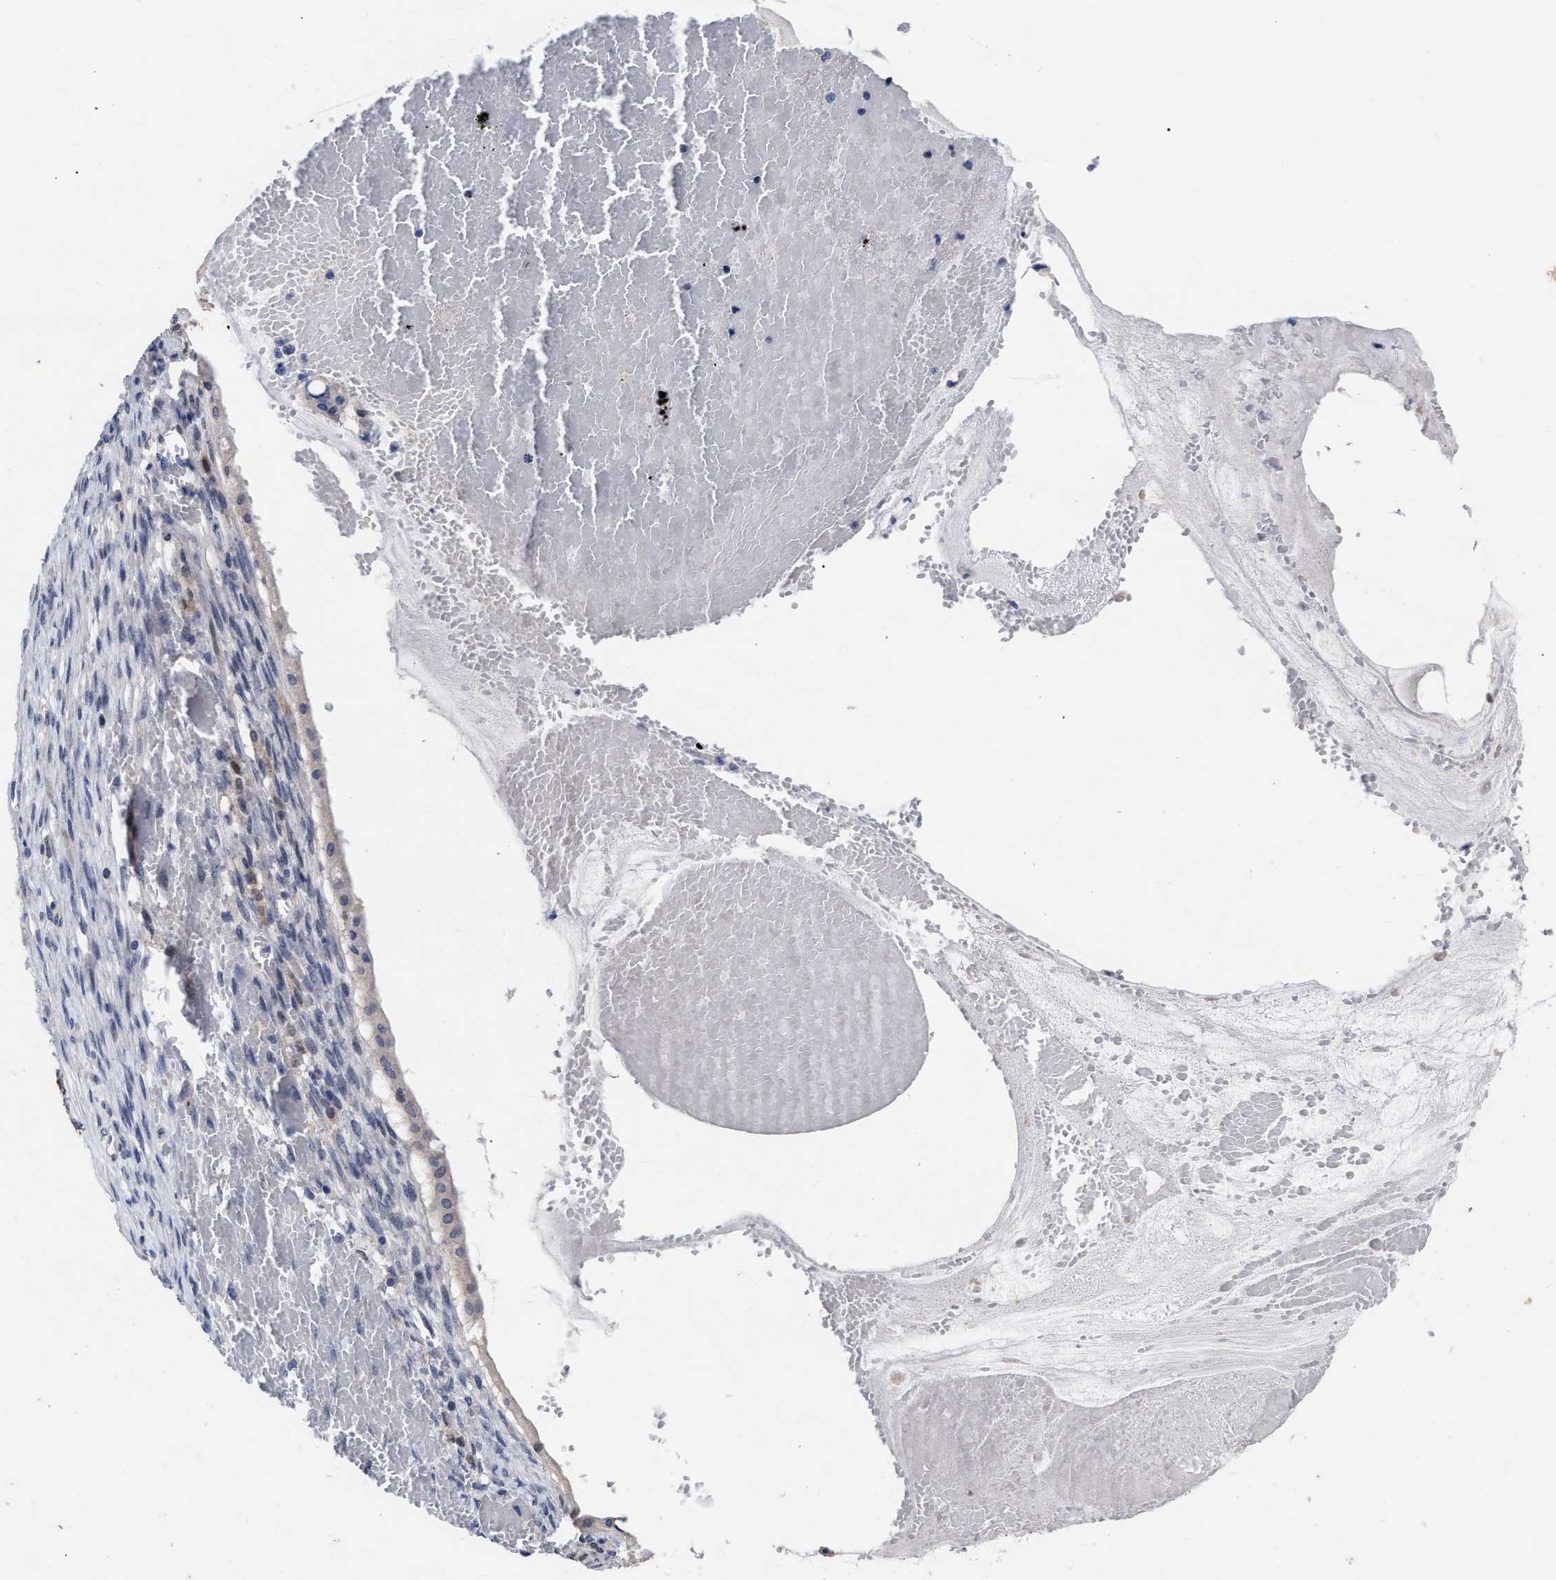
{"staining": {"intensity": "negative", "quantity": "none", "location": "none"}, "tissue": "ovarian cancer", "cell_type": "Tumor cells", "image_type": "cancer", "snomed": [{"axis": "morphology", "description": "Cystadenocarcinoma, mucinous, NOS"}, {"axis": "topography", "description": "Ovary"}], "caption": "Immunohistochemistry (IHC) image of neoplastic tissue: human ovarian cancer (mucinous cystadenocarcinoma) stained with DAB (3,3'-diaminobenzidine) demonstrates no significant protein expression in tumor cells.", "gene": "CCN5", "patient": {"sex": "female", "age": 73}}